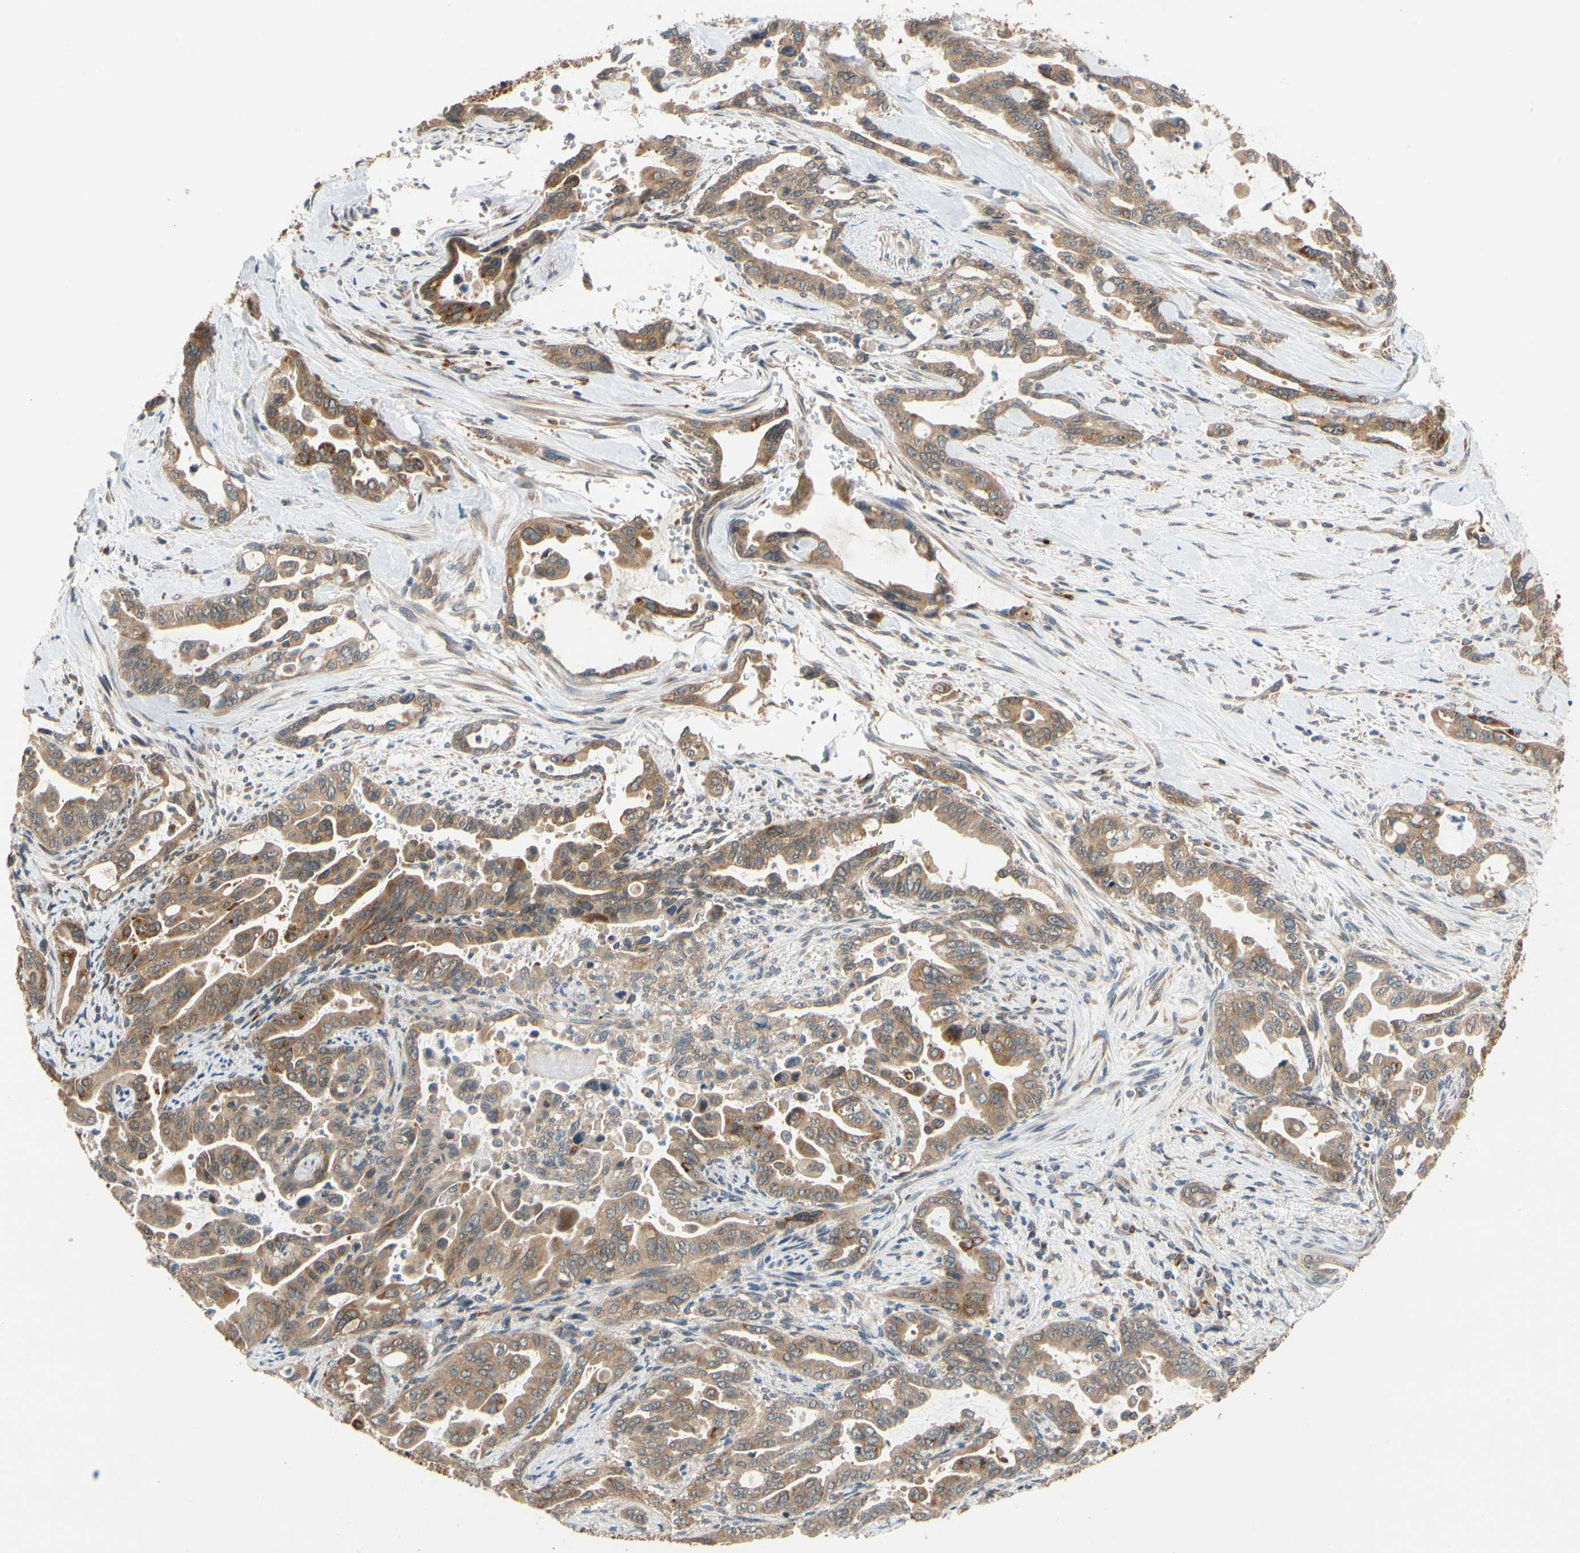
{"staining": {"intensity": "moderate", "quantity": ">75%", "location": "cytoplasmic/membranous"}, "tissue": "pancreatic cancer", "cell_type": "Tumor cells", "image_type": "cancer", "snomed": [{"axis": "morphology", "description": "Adenocarcinoma, NOS"}, {"axis": "topography", "description": "Pancreas"}], "caption": "Pancreatic cancer stained for a protein exhibits moderate cytoplasmic/membranous positivity in tumor cells.", "gene": "ANKHD1", "patient": {"sex": "male", "age": 70}}